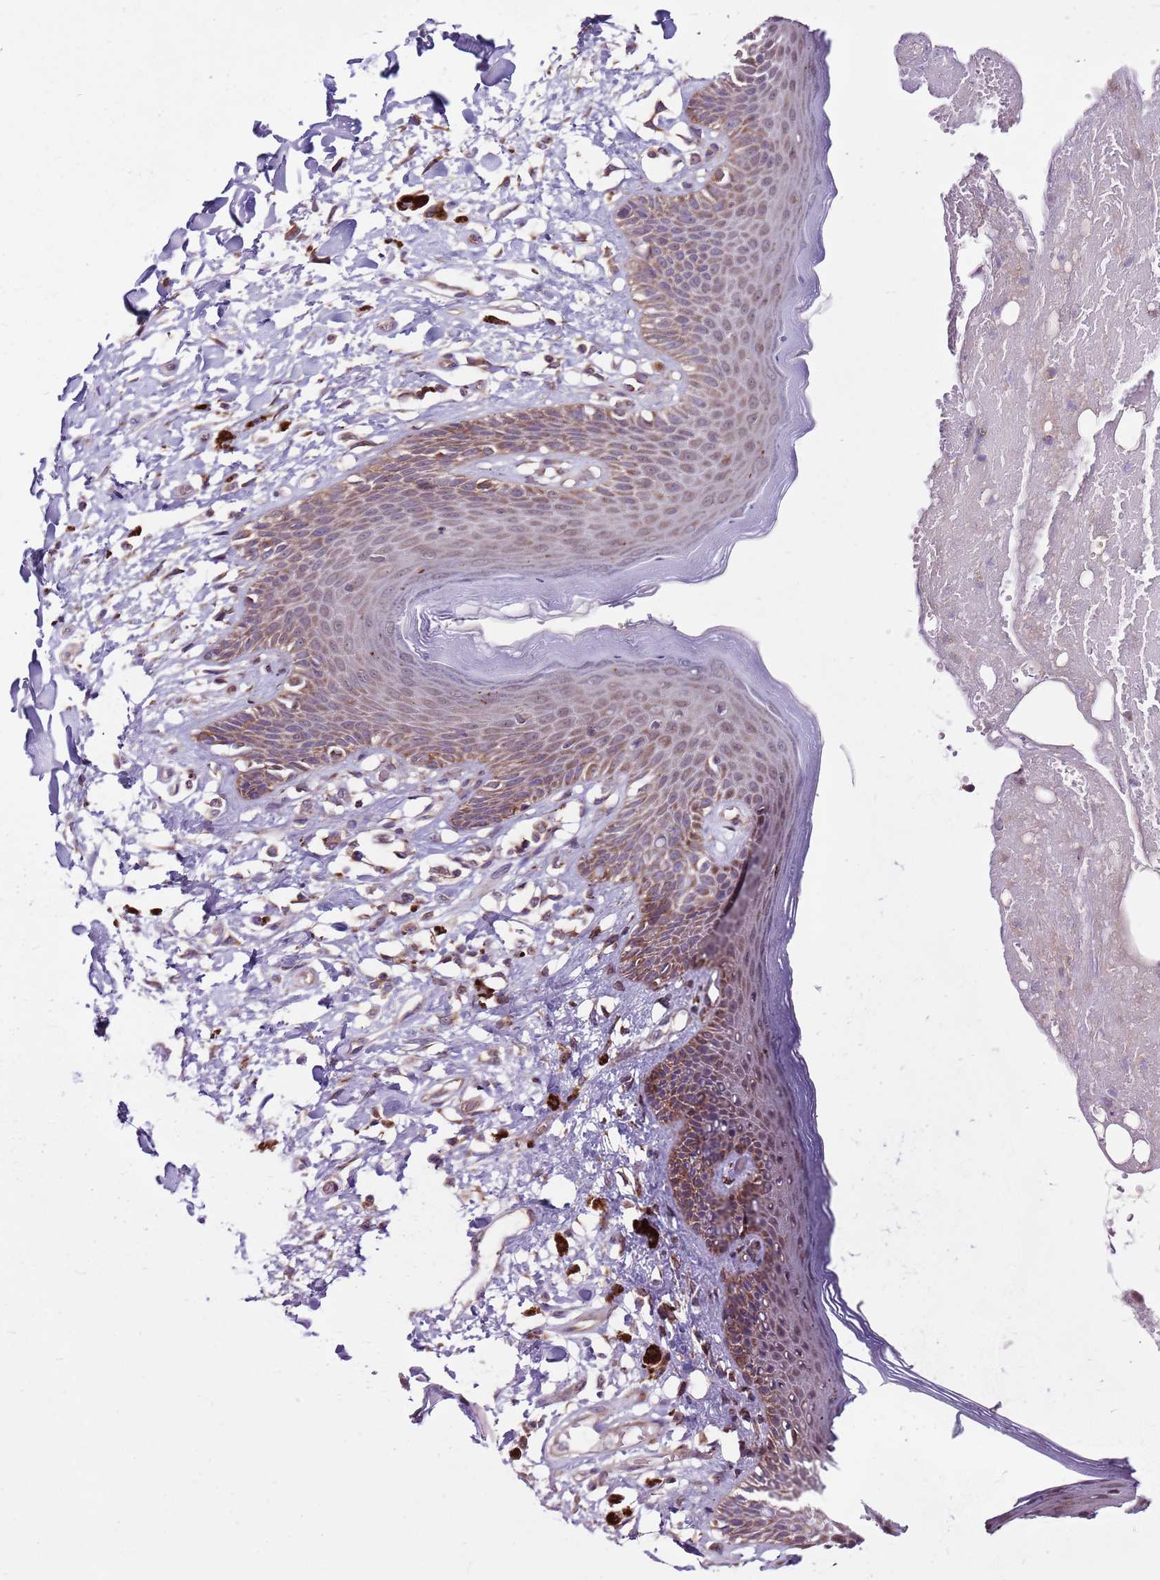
{"staining": {"intensity": "moderate", "quantity": "25%-75%", "location": "cytoplasmic/membranous"}, "tissue": "skin", "cell_type": "Epidermal cells", "image_type": "normal", "snomed": [{"axis": "morphology", "description": "Normal tissue, NOS"}, {"axis": "topography", "description": "Anal"}], "caption": "The micrograph demonstrates staining of normal skin, revealing moderate cytoplasmic/membranous protein positivity (brown color) within epidermal cells.", "gene": "SMG1", "patient": {"sex": "female", "age": 78}}